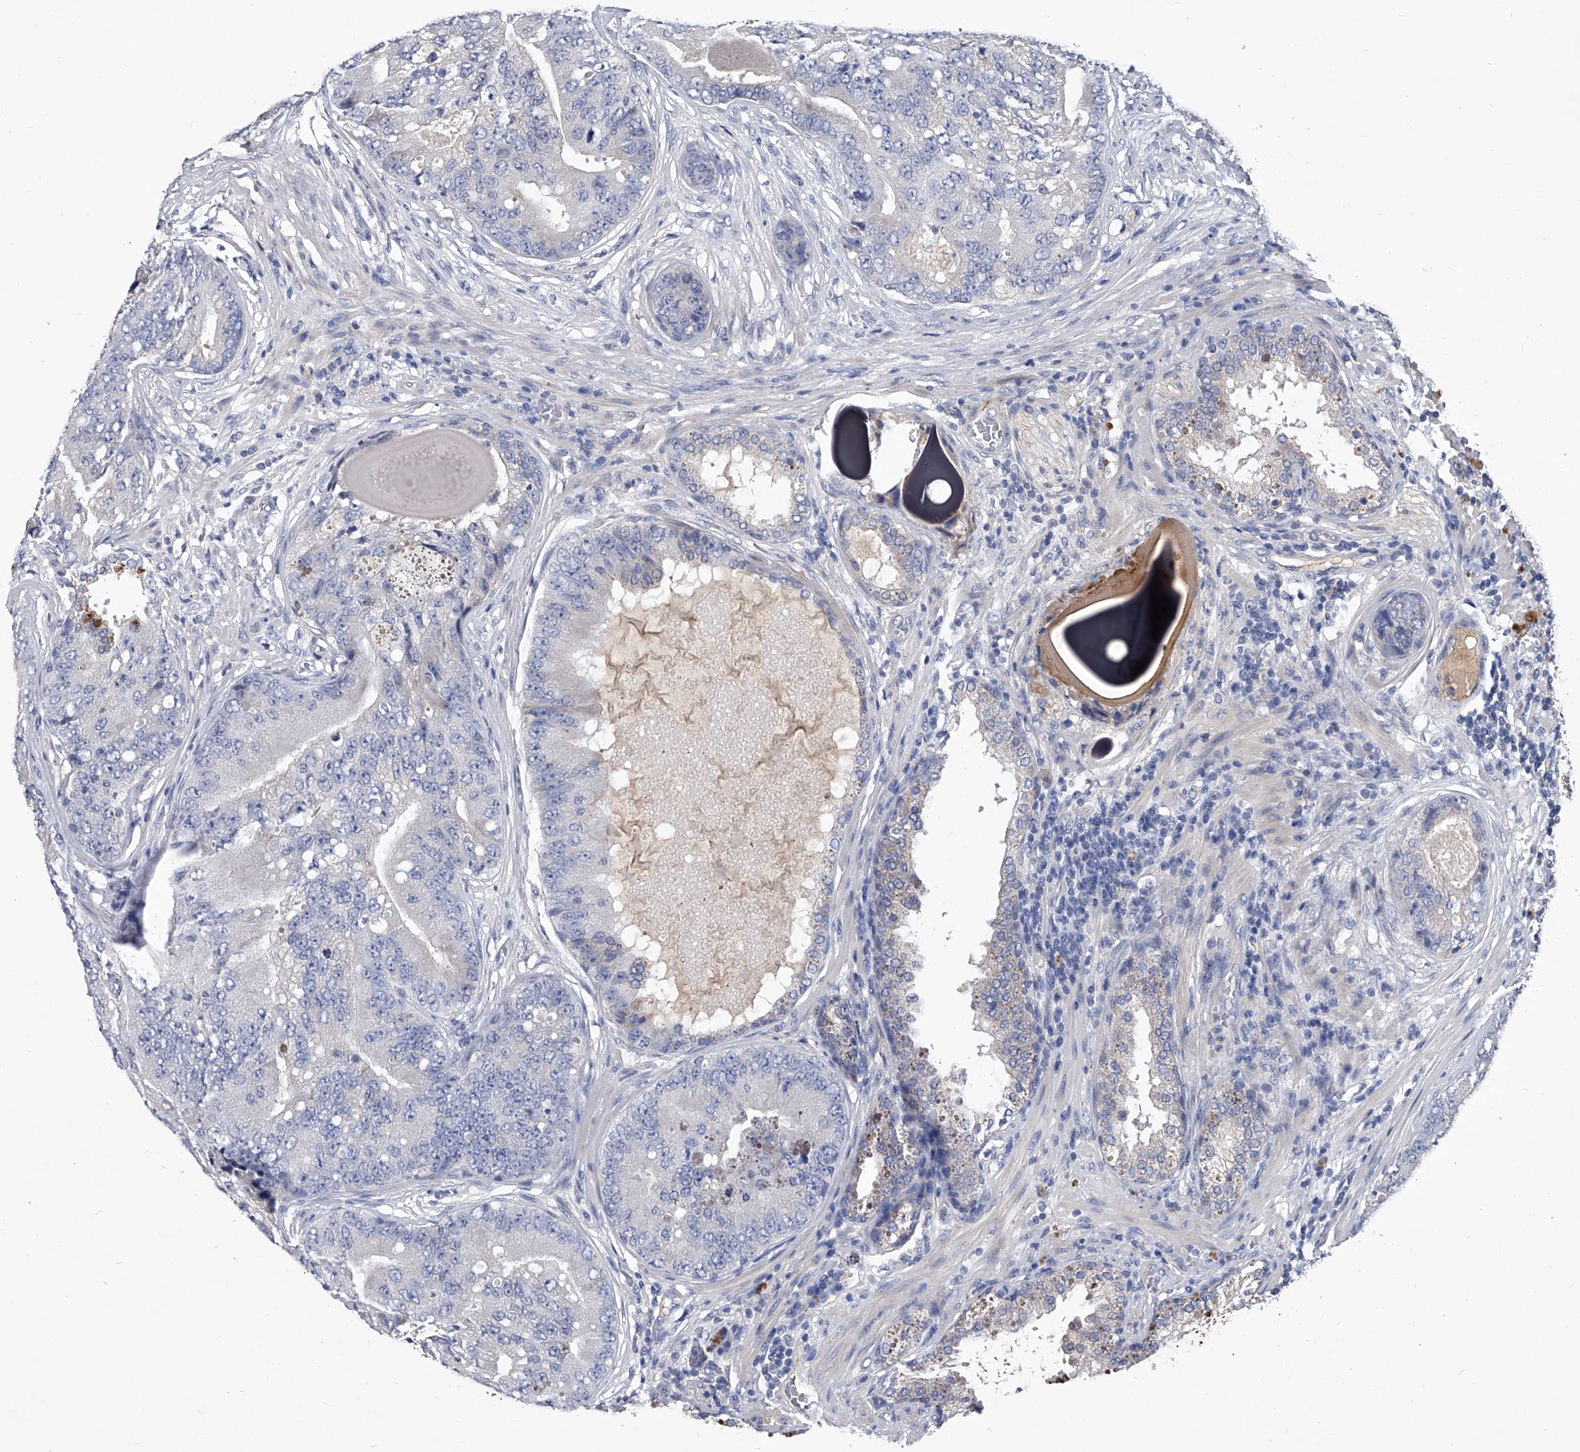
{"staining": {"intensity": "negative", "quantity": "none", "location": "none"}, "tissue": "prostate cancer", "cell_type": "Tumor cells", "image_type": "cancer", "snomed": [{"axis": "morphology", "description": "Adenocarcinoma, High grade"}, {"axis": "topography", "description": "Prostate"}], "caption": "This is an IHC histopathology image of prostate high-grade adenocarcinoma. There is no positivity in tumor cells.", "gene": "C5", "patient": {"sex": "male", "age": 70}}